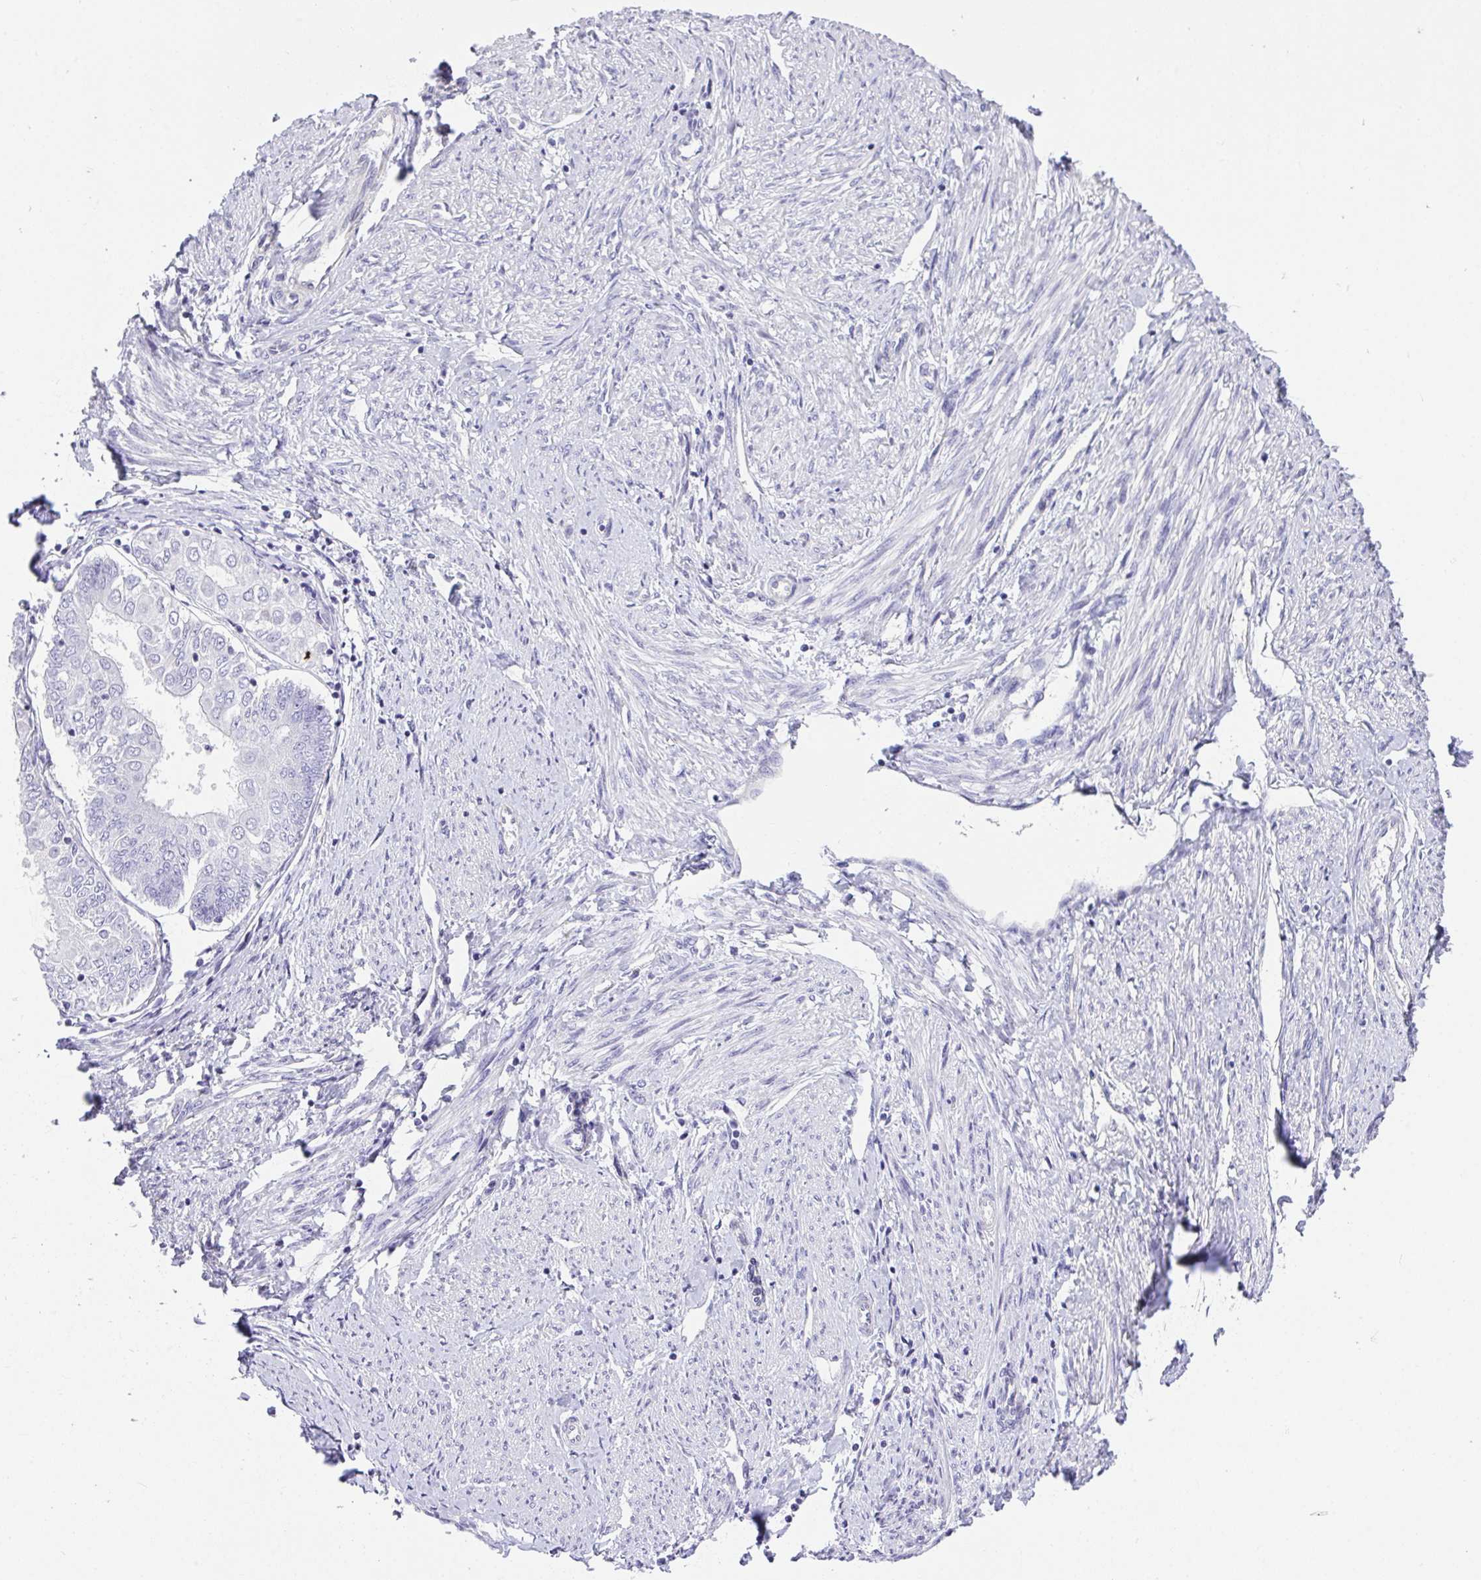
{"staining": {"intensity": "negative", "quantity": "none", "location": "none"}, "tissue": "endometrial cancer", "cell_type": "Tumor cells", "image_type": "cancer", "snomed": [{"axis": "morphology", "description": "Adenocarcinoma, NOS"}, {"axis": "topography", "description": "Endometrium"}], "caption": "High magnification brightfield microscopy of endometrial adenocarcinoma stained with DAB (brown) and counterstained with hematoxylin (blue): tumor cells show no significant expression.", "gene": "PLPPR3", "patient": {"sex": "female", "age": 68}}